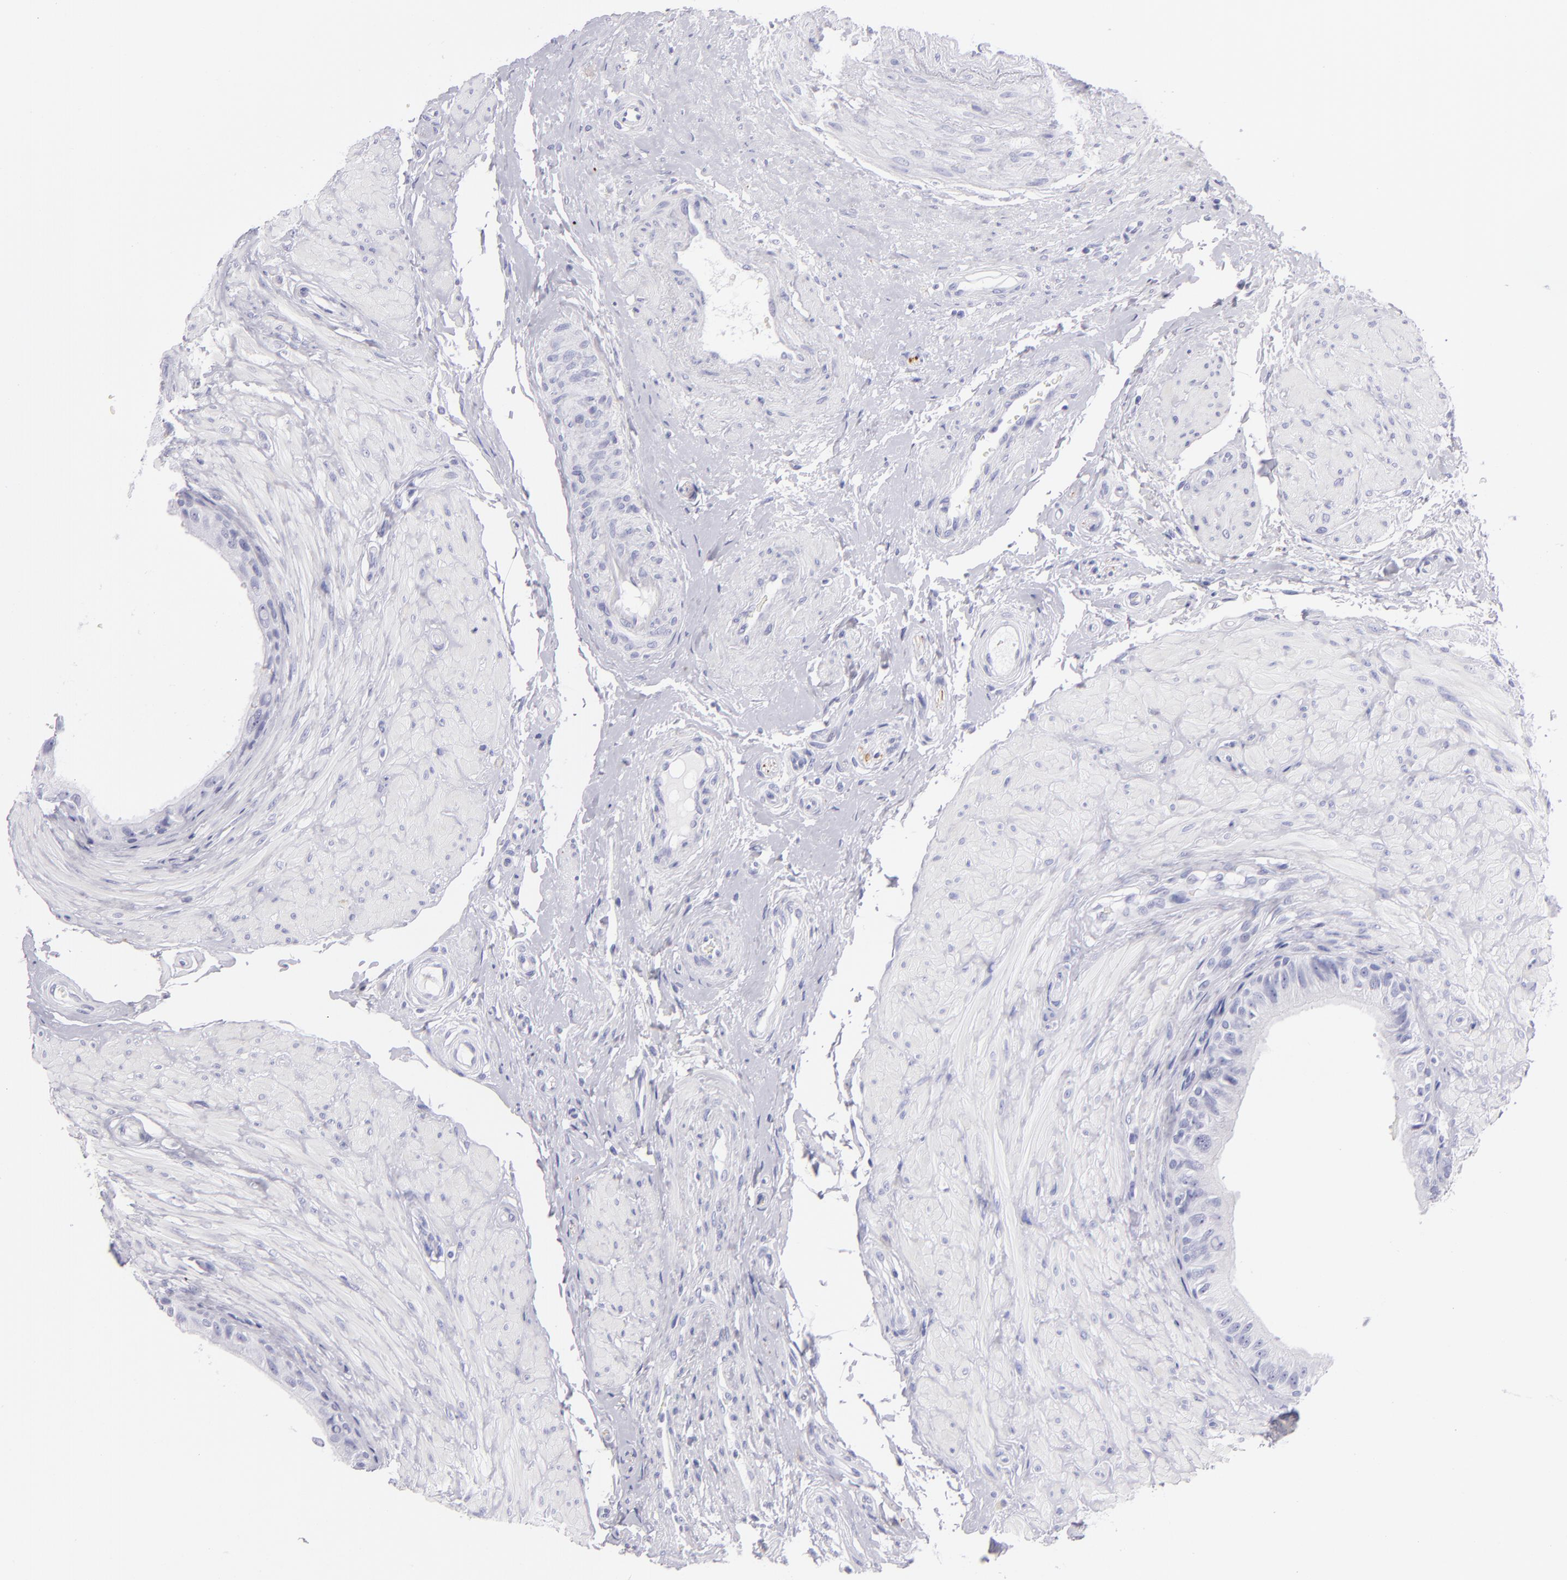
{"staining": {"intensity": "negative", "quantity": "none", "location": "none"}, "tissue": "epididymis", "cell_type": "Glandular cells", "image_type": "normal", "snomed": [{"axis": "morphology", "description": "Normal tissue, NOS"}, {"axis": "topography", "description": "Epididymis"}], "caption": "High magnification brightfield microscopy of unremarkable epididymis stained with DAB (3,3'-diaminobenzidine) (brown) and counterstained with hematoxylin (blue): glandular cells show no significant positivity. (DAB immunohistochemistry (IHC) visualized using brightfield microscopy, high magnification).", "gene": "PRPH", "patient": {"sex": "male", "age": 68}}